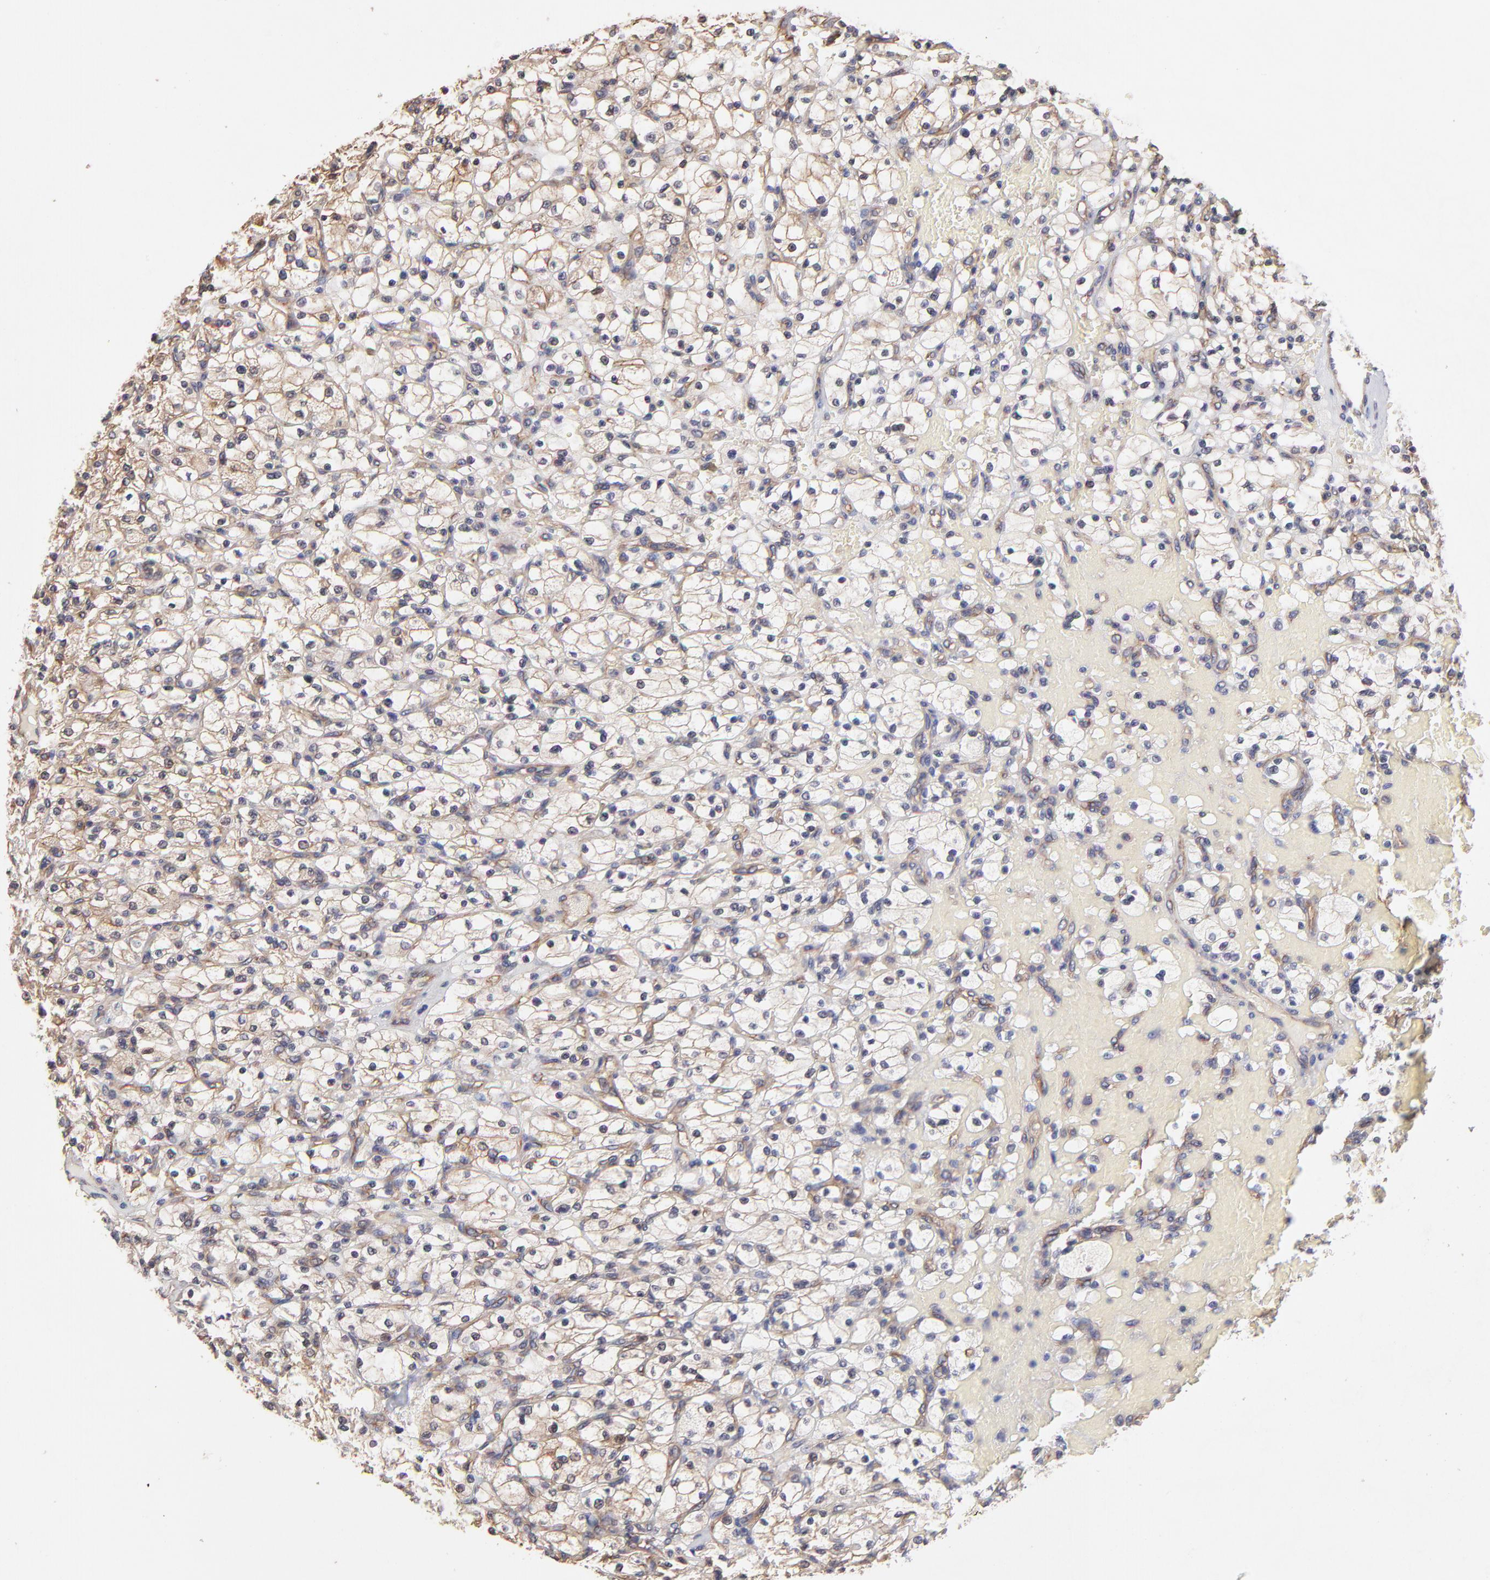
{"staining": {"intensity": "moderate", "quantity": "25%-75%", "location": "cytoplasmic/membranous"}, "tissue": "renal cancer", "cell_type": "Tumor cells", "image_type": "cancer", "snomed": [{"axis": "morphology", "description": "Adenocarcinoma, NOS"}, {"axis": "topography", "description": "Kidney"}], "caption": "There is medium levels of moderate cytoplasmic/membranous staining in tumor cells of adenocarcinoma (renal), as demonstrated by immunohistochemical staining (brown color).", "gene": "STAP2", "patient": {"sex": "female", "age": 83}}